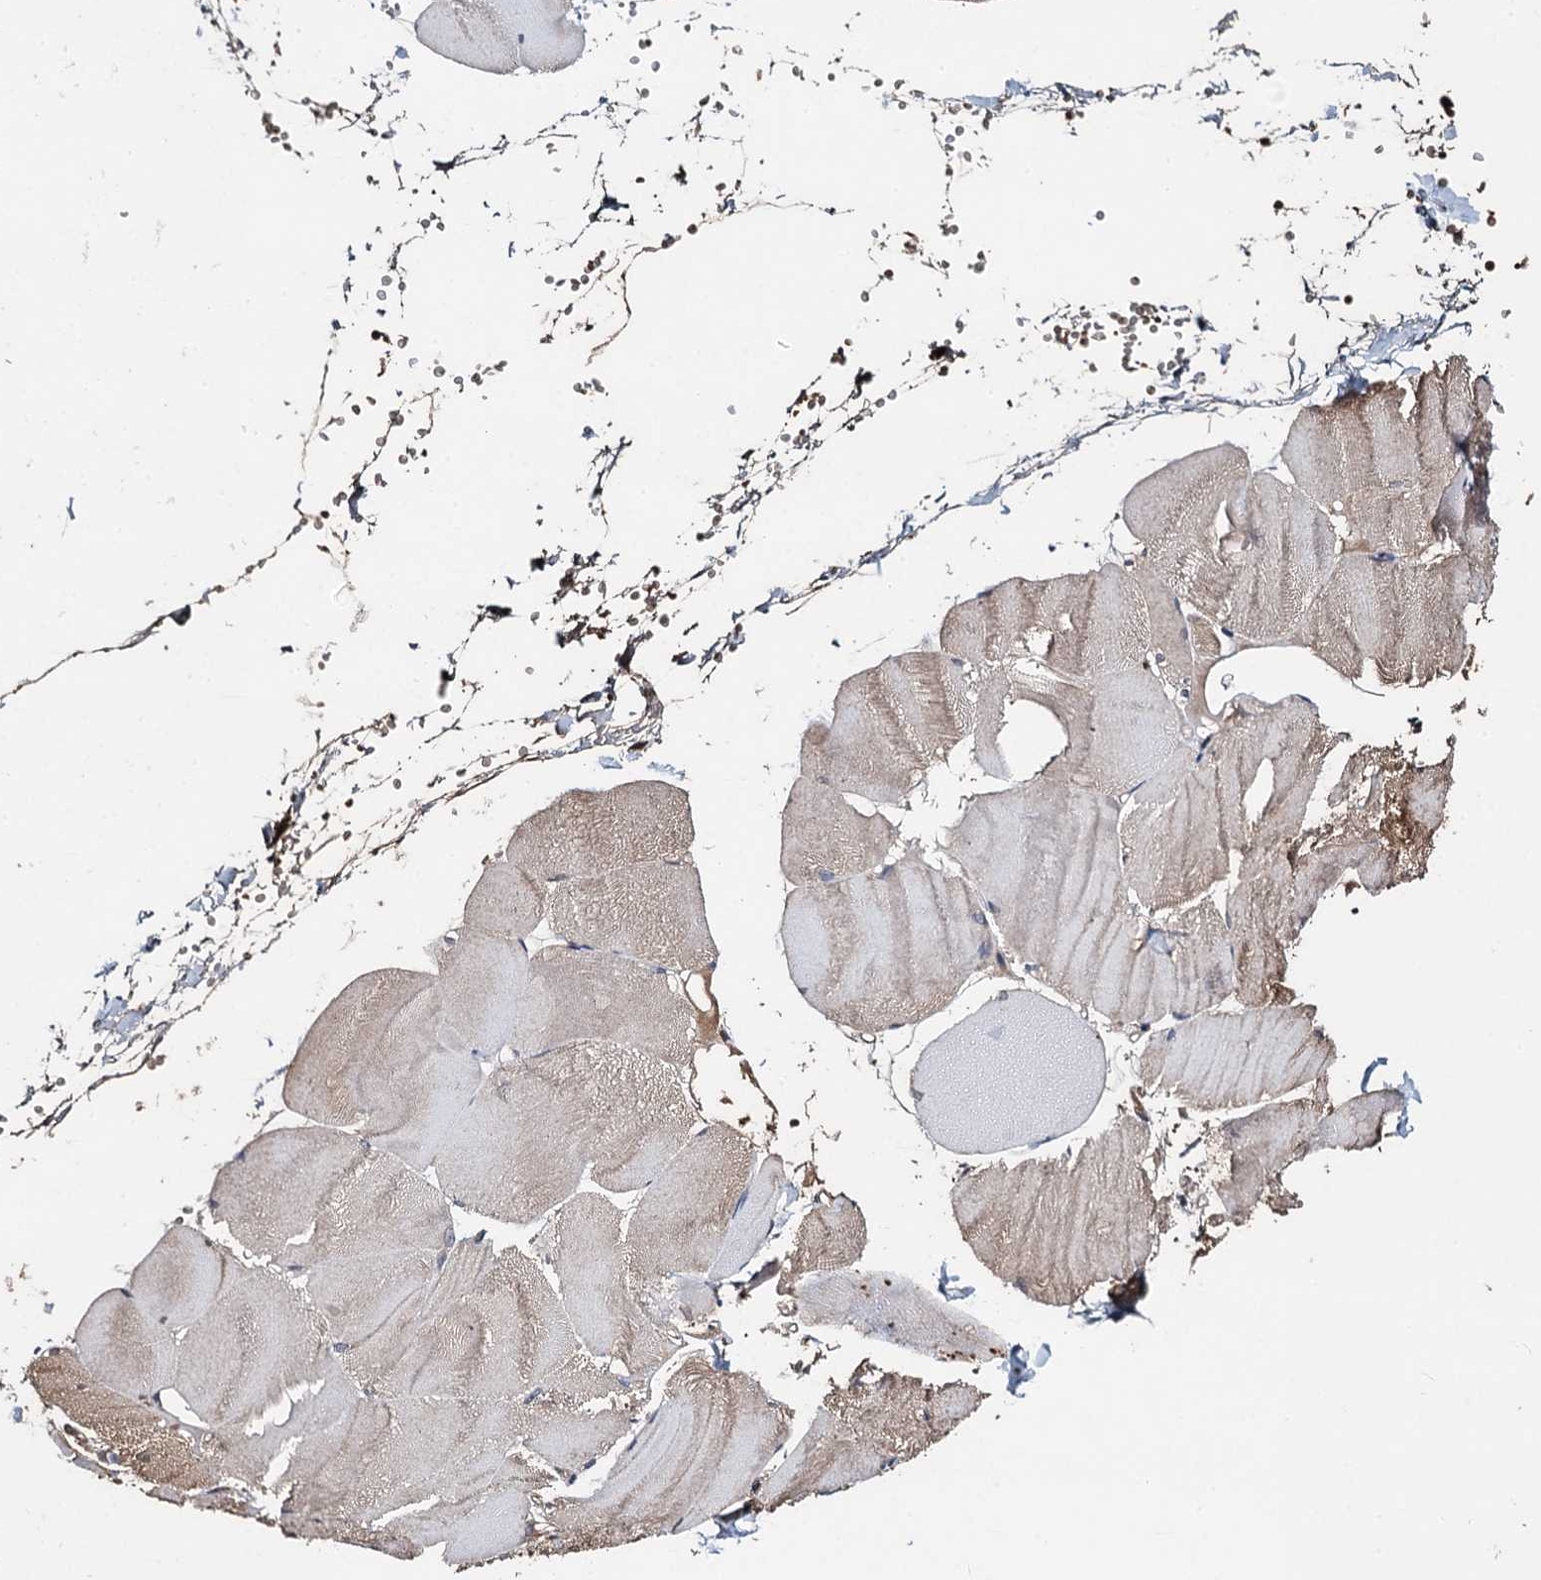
{"staining": {"intensity": "weak", "quantity": "<25%", "location": "cytoplasmic/membranous"}, "tissue": "skeletal muscle", "cell_type": "Myocytes", "image_type": "normal", "snomed": [{"axis": "morphology", "description": "Normal tissue, NOS"}, {"axis": "morphology", "description": "Basal cell carcinoma"}, {"axis": "topography", "description": "Skeletal muscle"}], "caption": "Immunohistochemistry image of normal skeletal muscle: human skeletal muscle stained with DAB demonstrates no significant protein staining in myocytes. (Immunohistochemistry (ihc), brightfield microscopy, high magnification).", "gene": "SNAP29", "patient": {"sex": "female", "age": 64}}